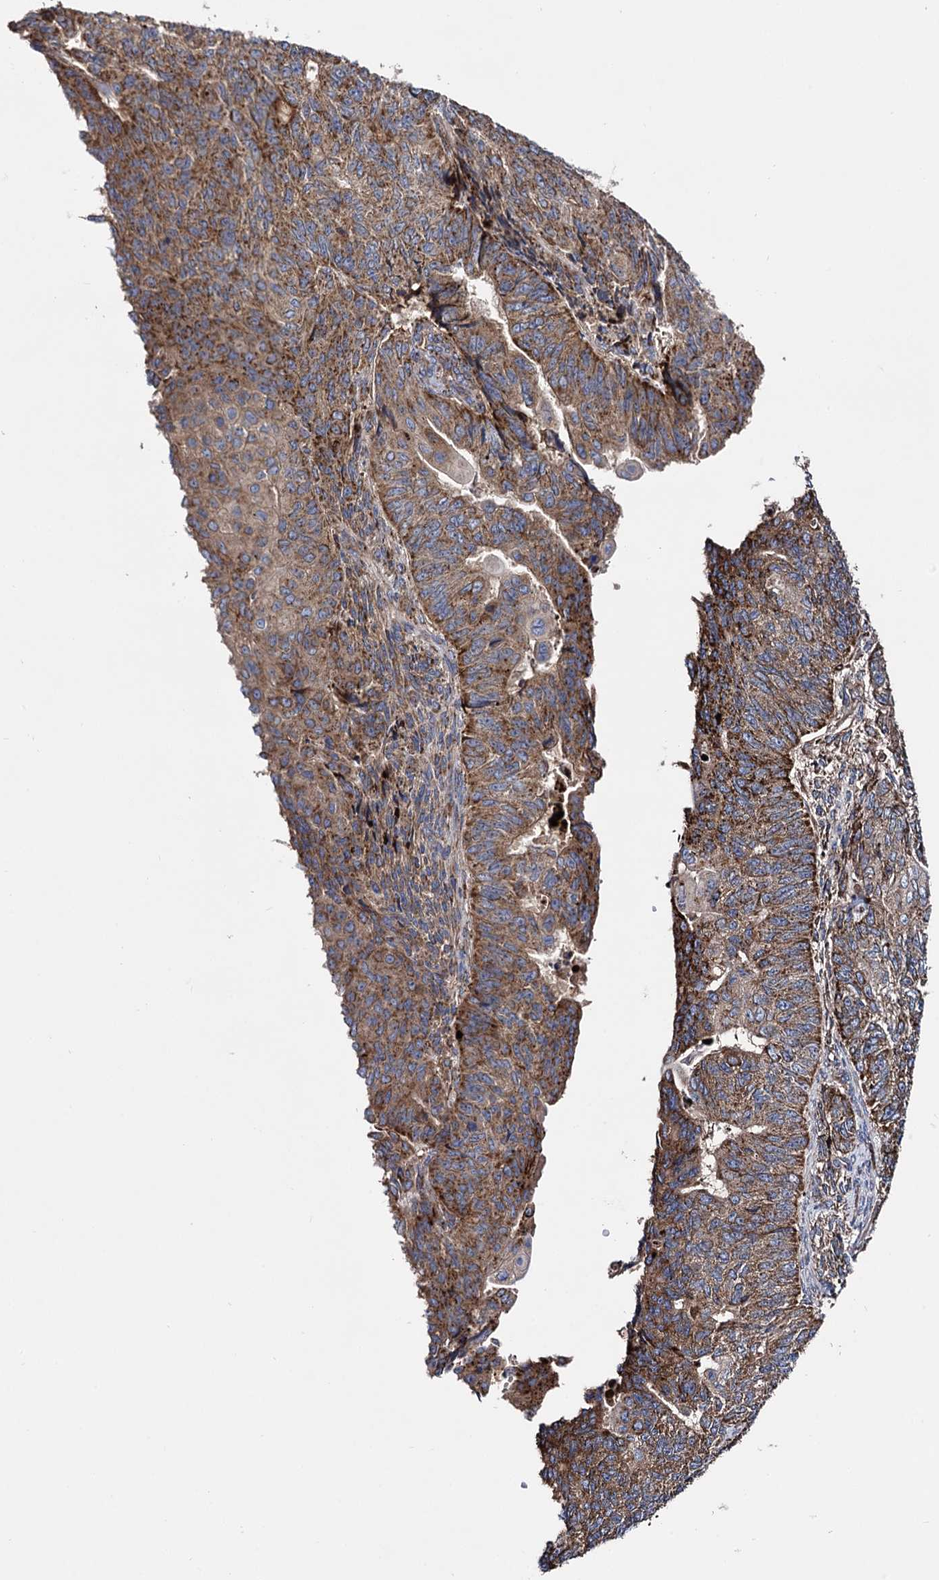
{"staining": {"intensity": "strong", "quantity": ">75%", "location": "cytoplasmic/membranous"}, "tissue": "endometrial cancer", "cell_type": "Tumor cells", "image_type": "cancer", "snomed": [{"axis": "morphology", "description": "Adenocarcinoma, NOS"}, {"axis": "topography", "description": "Endometrium"}], "caption": "Protein staining shows strong cytoplasmic/membranous positivity in about >75% of tumor cells in adenocarcinoma (endometrial). (DAB IHC with brightfield microscopy, high magnification).", "gene": "IQCH", "patient": {"sex": "female", "age": 32}}